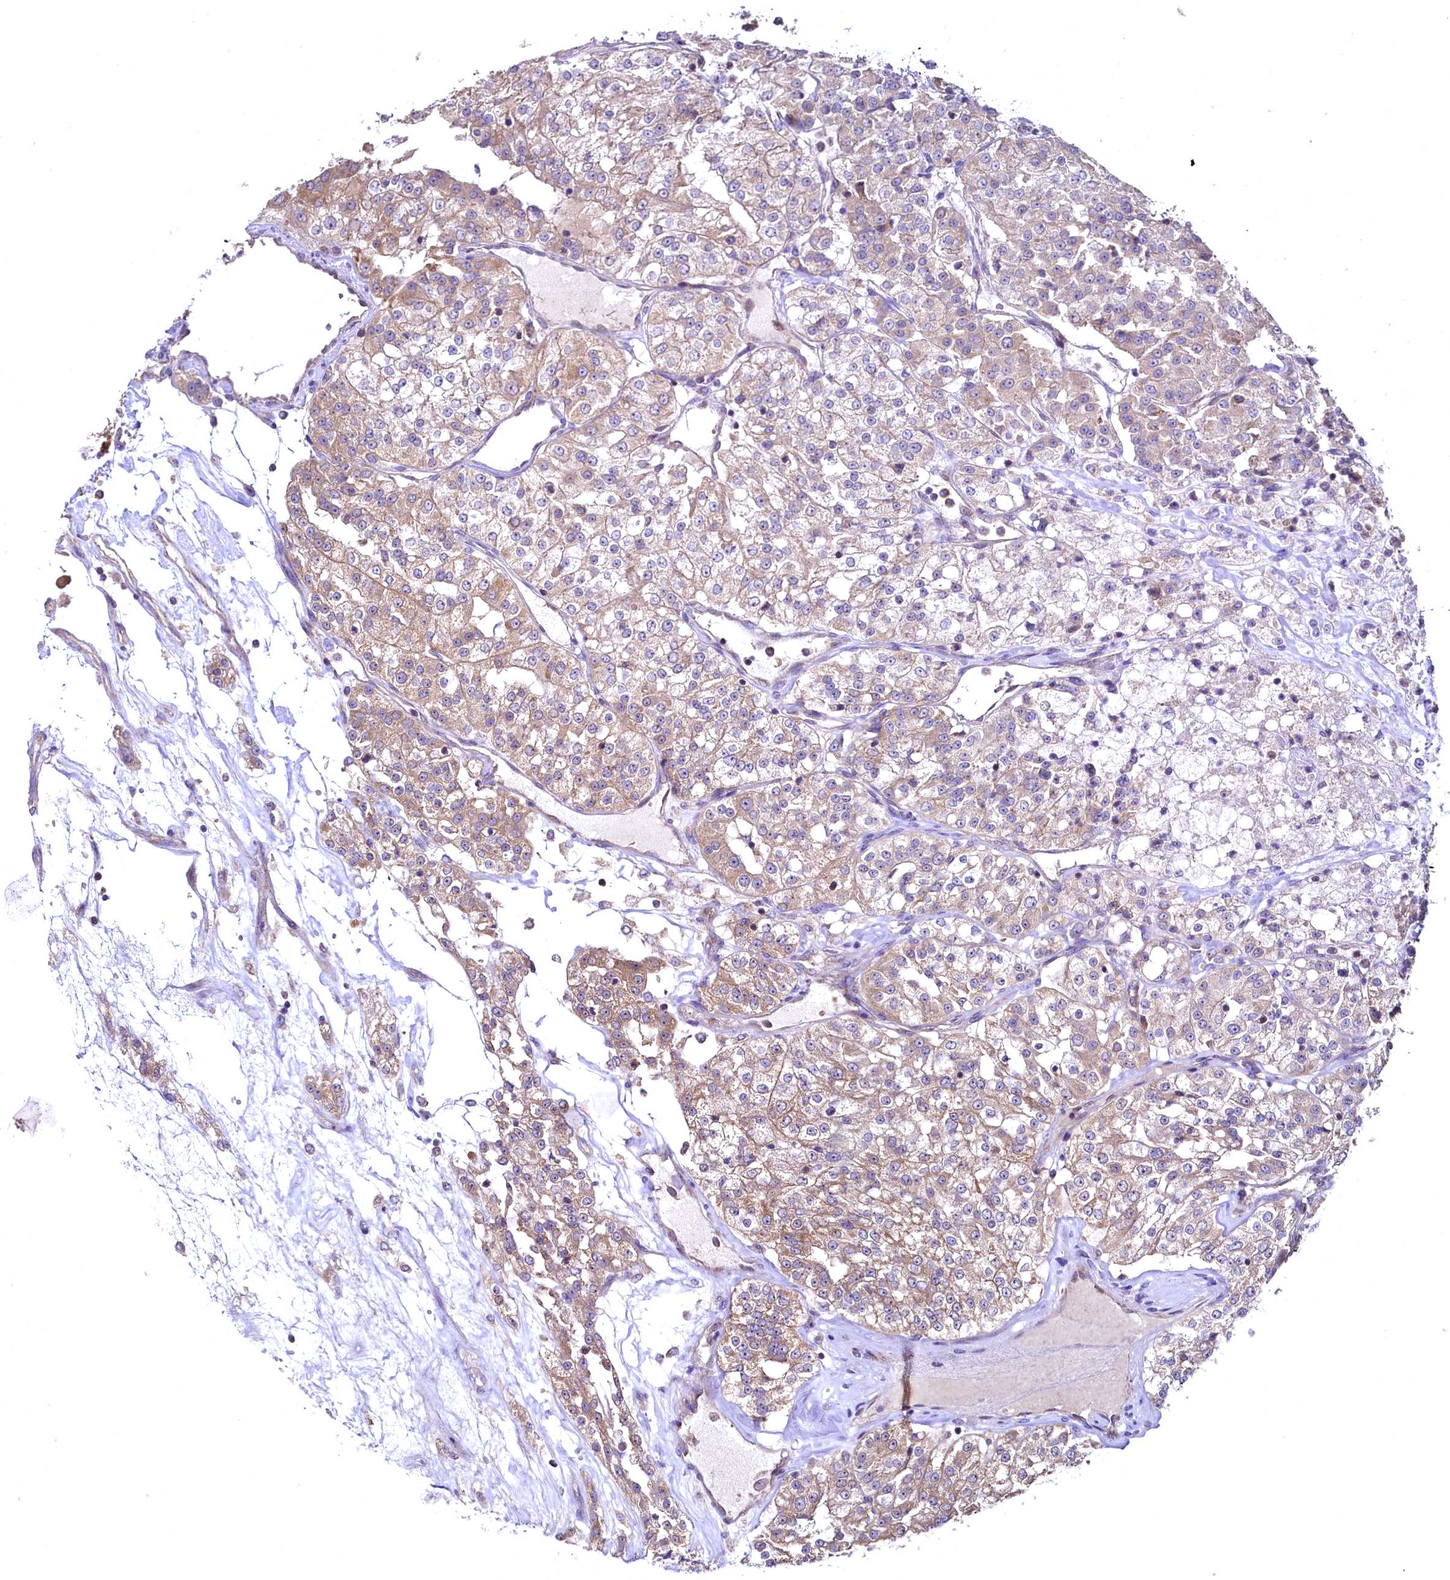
{"staining": {"intensity": "weak", "quantity": ">75%", "location": "cytoplasmic/membranous"}, "tissue": "renal cancer", "cell_type": "Tumor cells", "image_type": "cancer", "snomed": [{"axis": "morphology", "description": "Adenocarcinoma, NOS"}, {"axis": "topography", "description": "Kidney"}], "caption": "Adenocarcinoma (renal) was stained to show a protein in brown. There is low levels of weak cytoplasmic/membranous positivity in about >75% of tumor cells.", "gene": "MRPL57", "patient": {"sex": "female", "age": 63}}